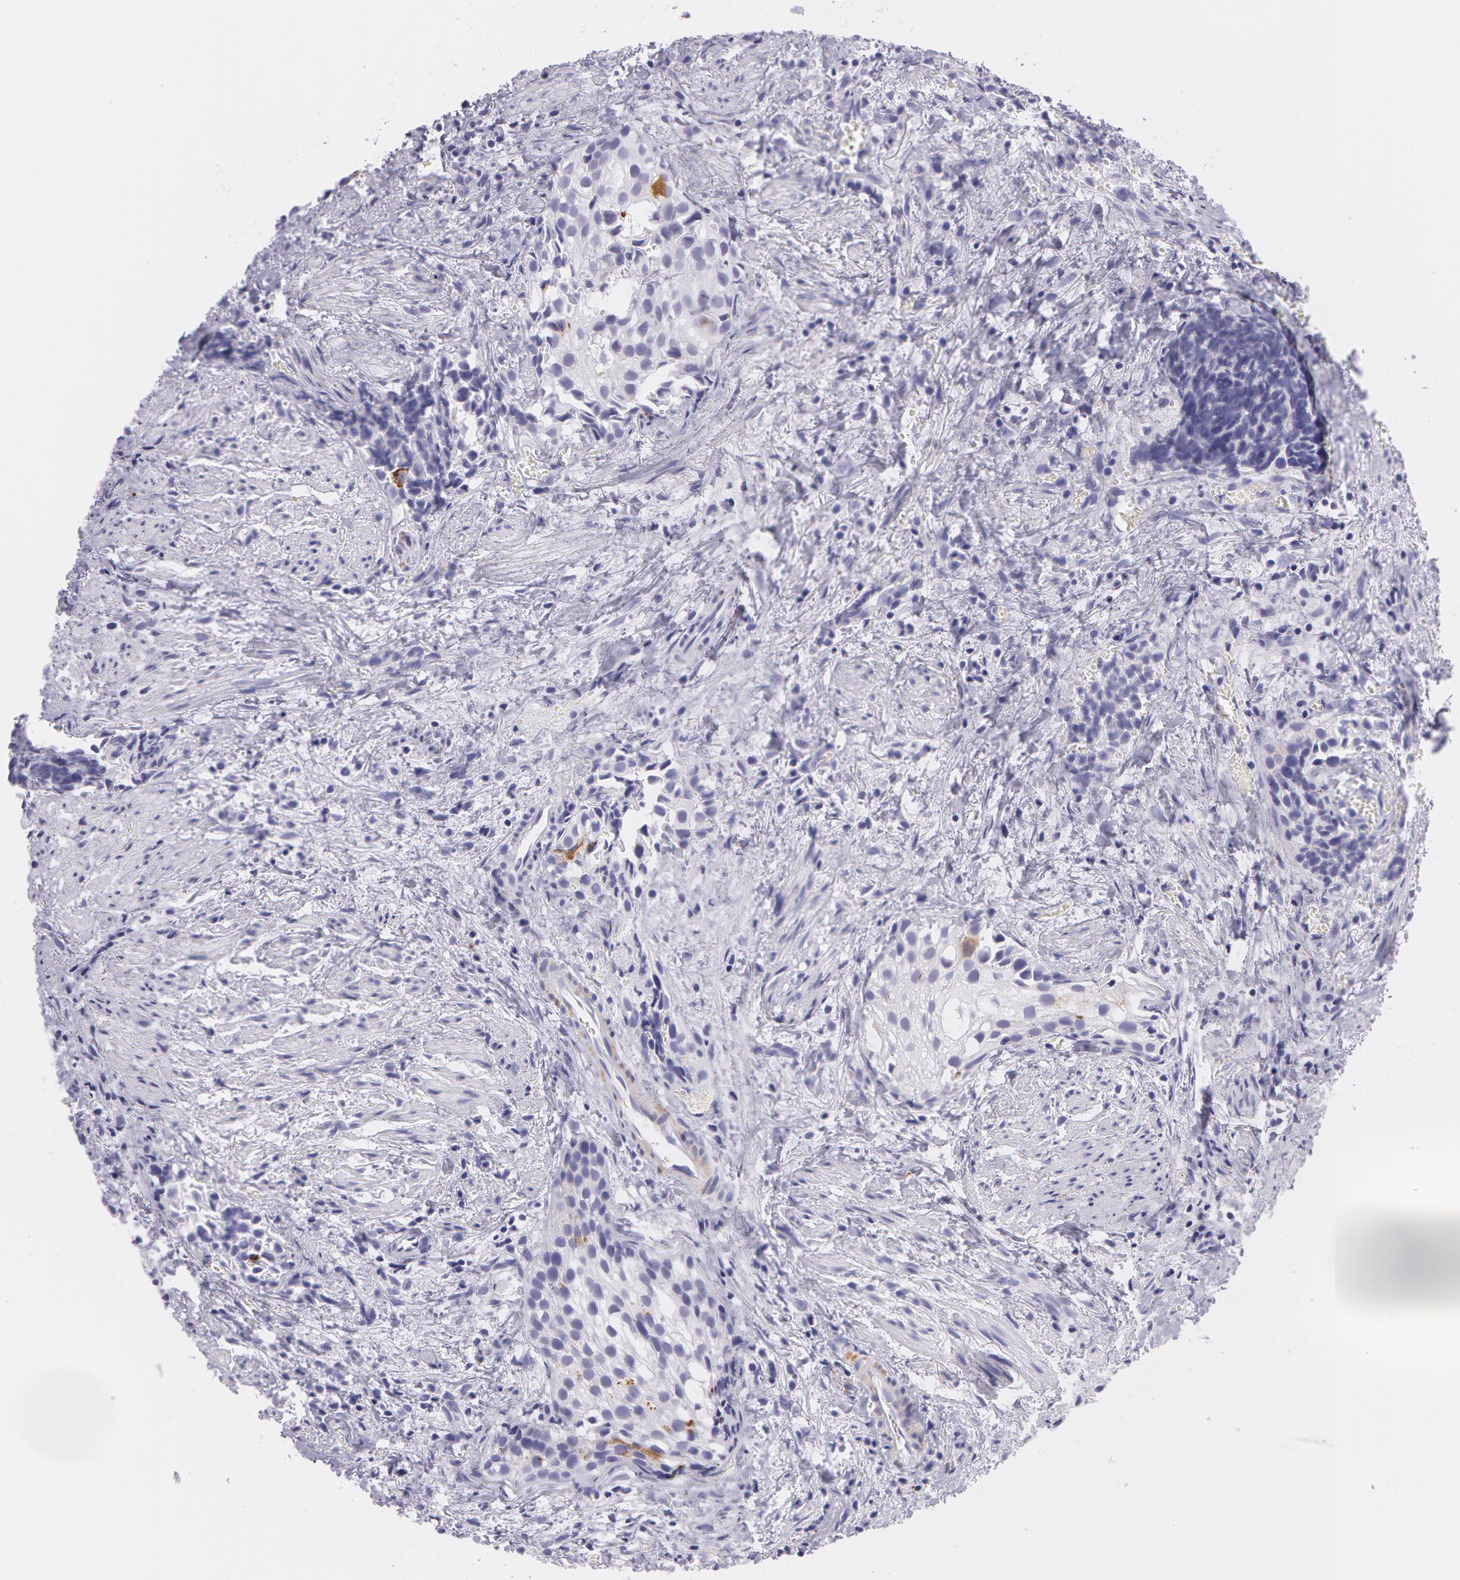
{"staining": {"intensity": "negative", "quantity": "none", "location": "none"}, "tissue": "urothelial cancer", "cell_type": "Tumor cells", "image_type": "cancer", "snomed": [{"axis": "morphology", "description": "Urothelial carcinoma, High grade"}, {"axis": "topography", "description": "Urinary bladder"}], "caption": "IHC micrograph of neoplastic tissue: human urothelial cancer stained with DAB (3,3'-diaminobenzidine) displays no significant protein positivity in tumor cells. Brightfield microscopy of immunohistochemistry stained with DAB (3,3'-diaminobenzidine) (brown) and hematoxylin (blue), captured at high magnification.", "gene": "SNCG", "patient": {"sex": "female", "age": 78}}